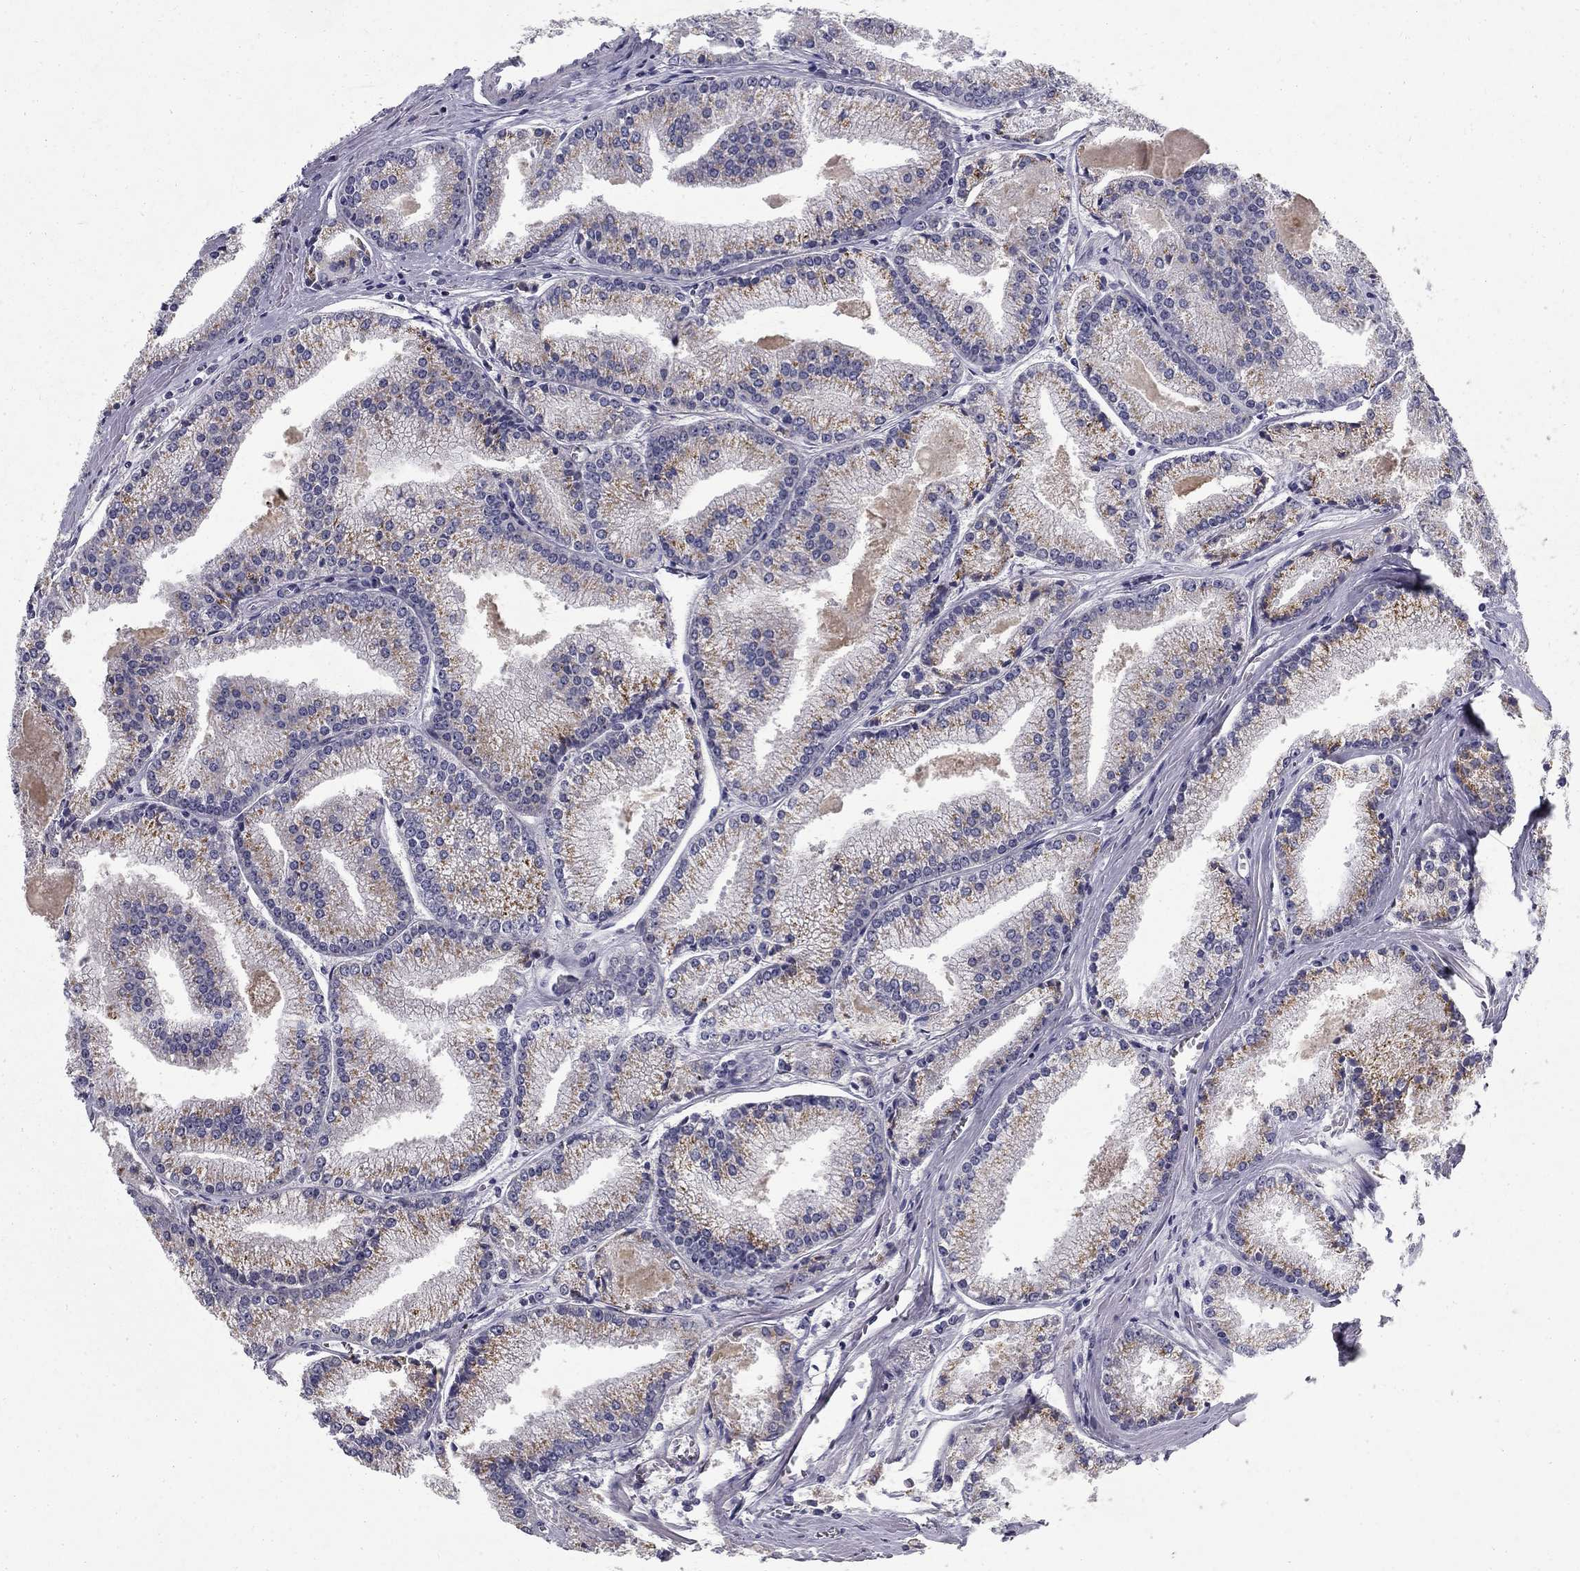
{"staining": {"intensity": "moderate", "quantity": "<25%", "location": "cytoplasmic/membranous"}, "tissue": "prostate cancer", "cell_type": "Tumor cells", "image_type": "cancer", "snomed": [{"axis": "morphology", "description": "Adenocarcinoma, NOS"}, {"axis": "topography", "description": "Prostate"}], "caption": "Prostate cancer stained with a brown dye exhibits moderate cytoplasmic/membranous positive staining in approximately <25% of tumor cells.", "gene": "CLIC6", "patient": {"sex": "male", "age": 72}}